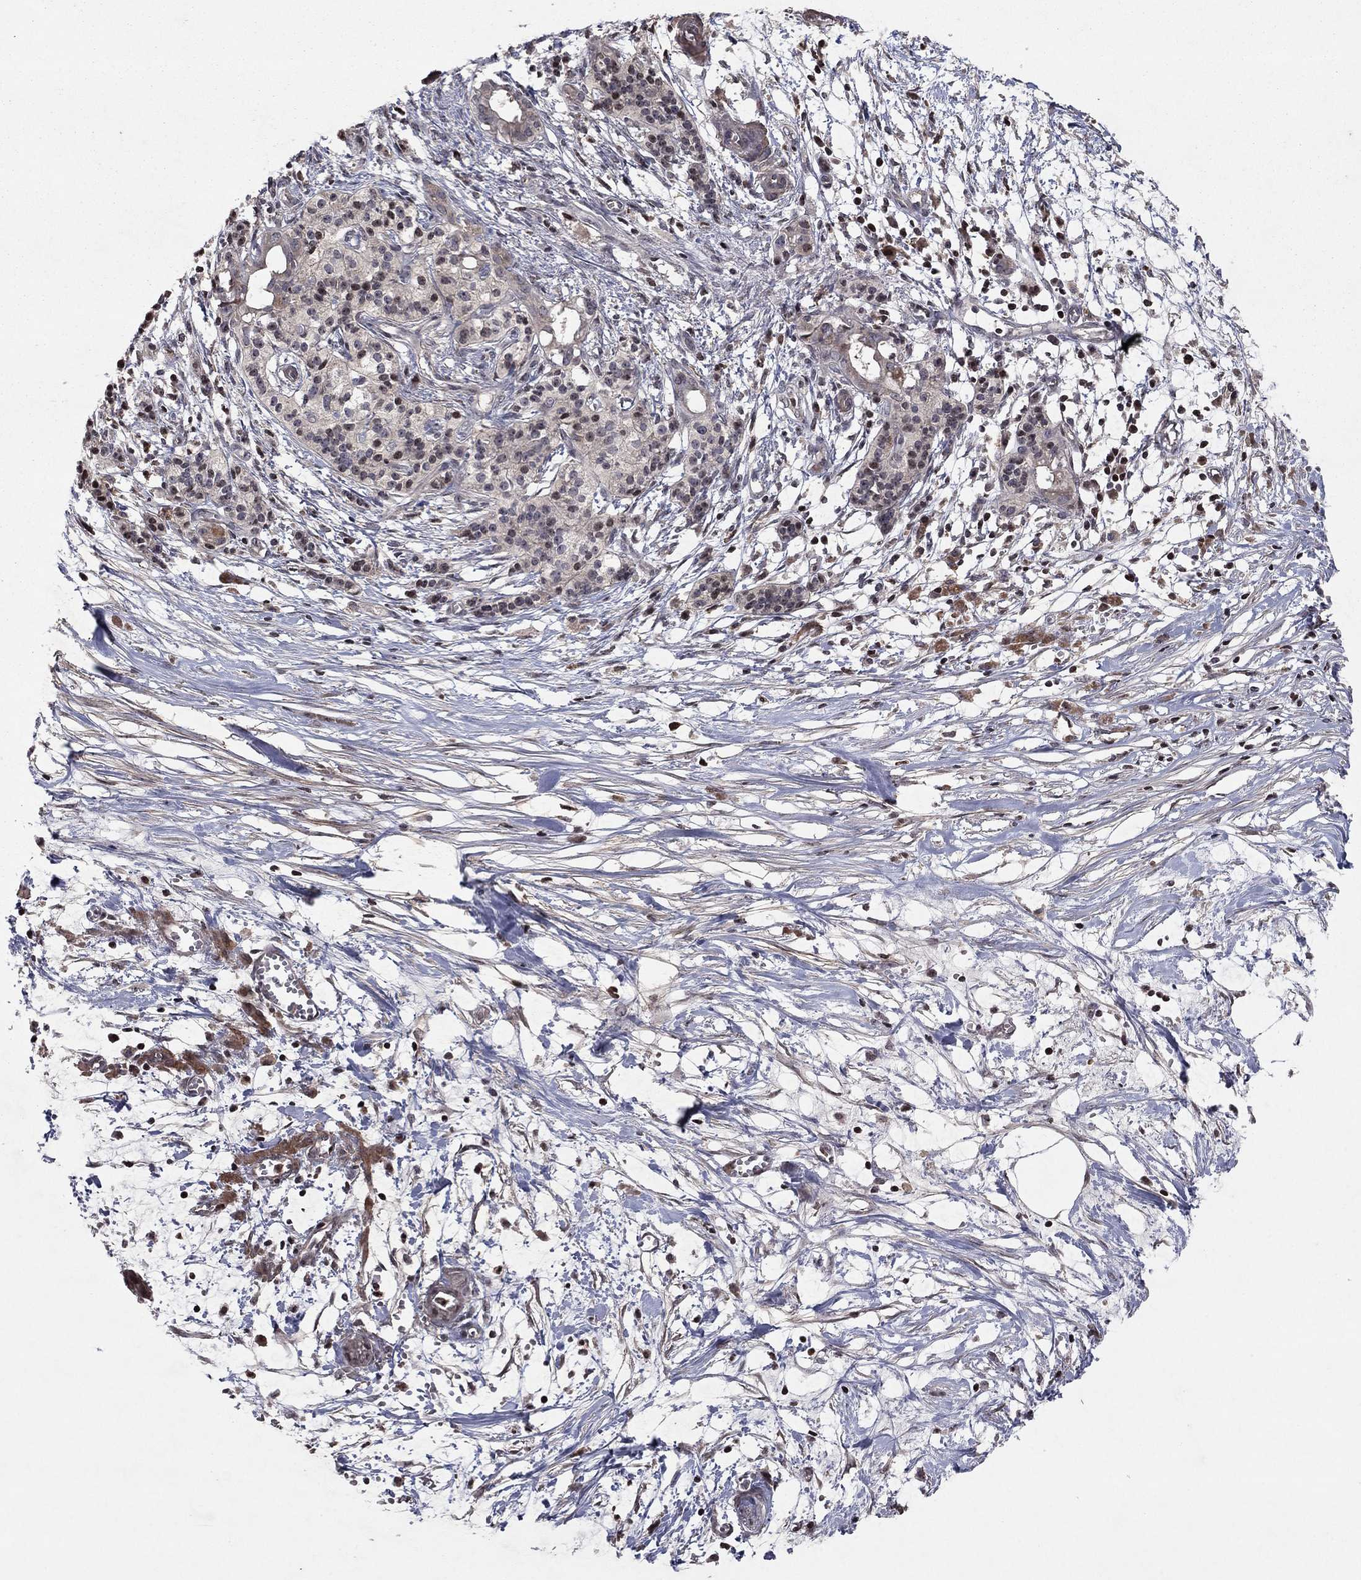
{"staining": {"intensity": "moderate", "quantity": "<25%", "location": "nuclear"}, "tissue": "pancreatic cancer", "cell_type": "Tumor cells", "image_type": "cancer", "snomed": [{"axis": "morphology", "description": "Normal tissue, NOS"}, {"axis": "morphology", "description": "Adenocarcinoma, NOS"}, {"axis": "topography", "description": "Pancreas"}], "caption": "Immunohistochemical staining of pancreatic cancer (adenocarcinoma) reveals low levels of moderate nuclear protein staining in approximately <25% of tumor cells. (DAB (3,3'-diaminobenzidine) IHC with brightfield microscopy, high magnification).", "gene": "SORBS1", "patient": {"sex": "female", "age": 58}}